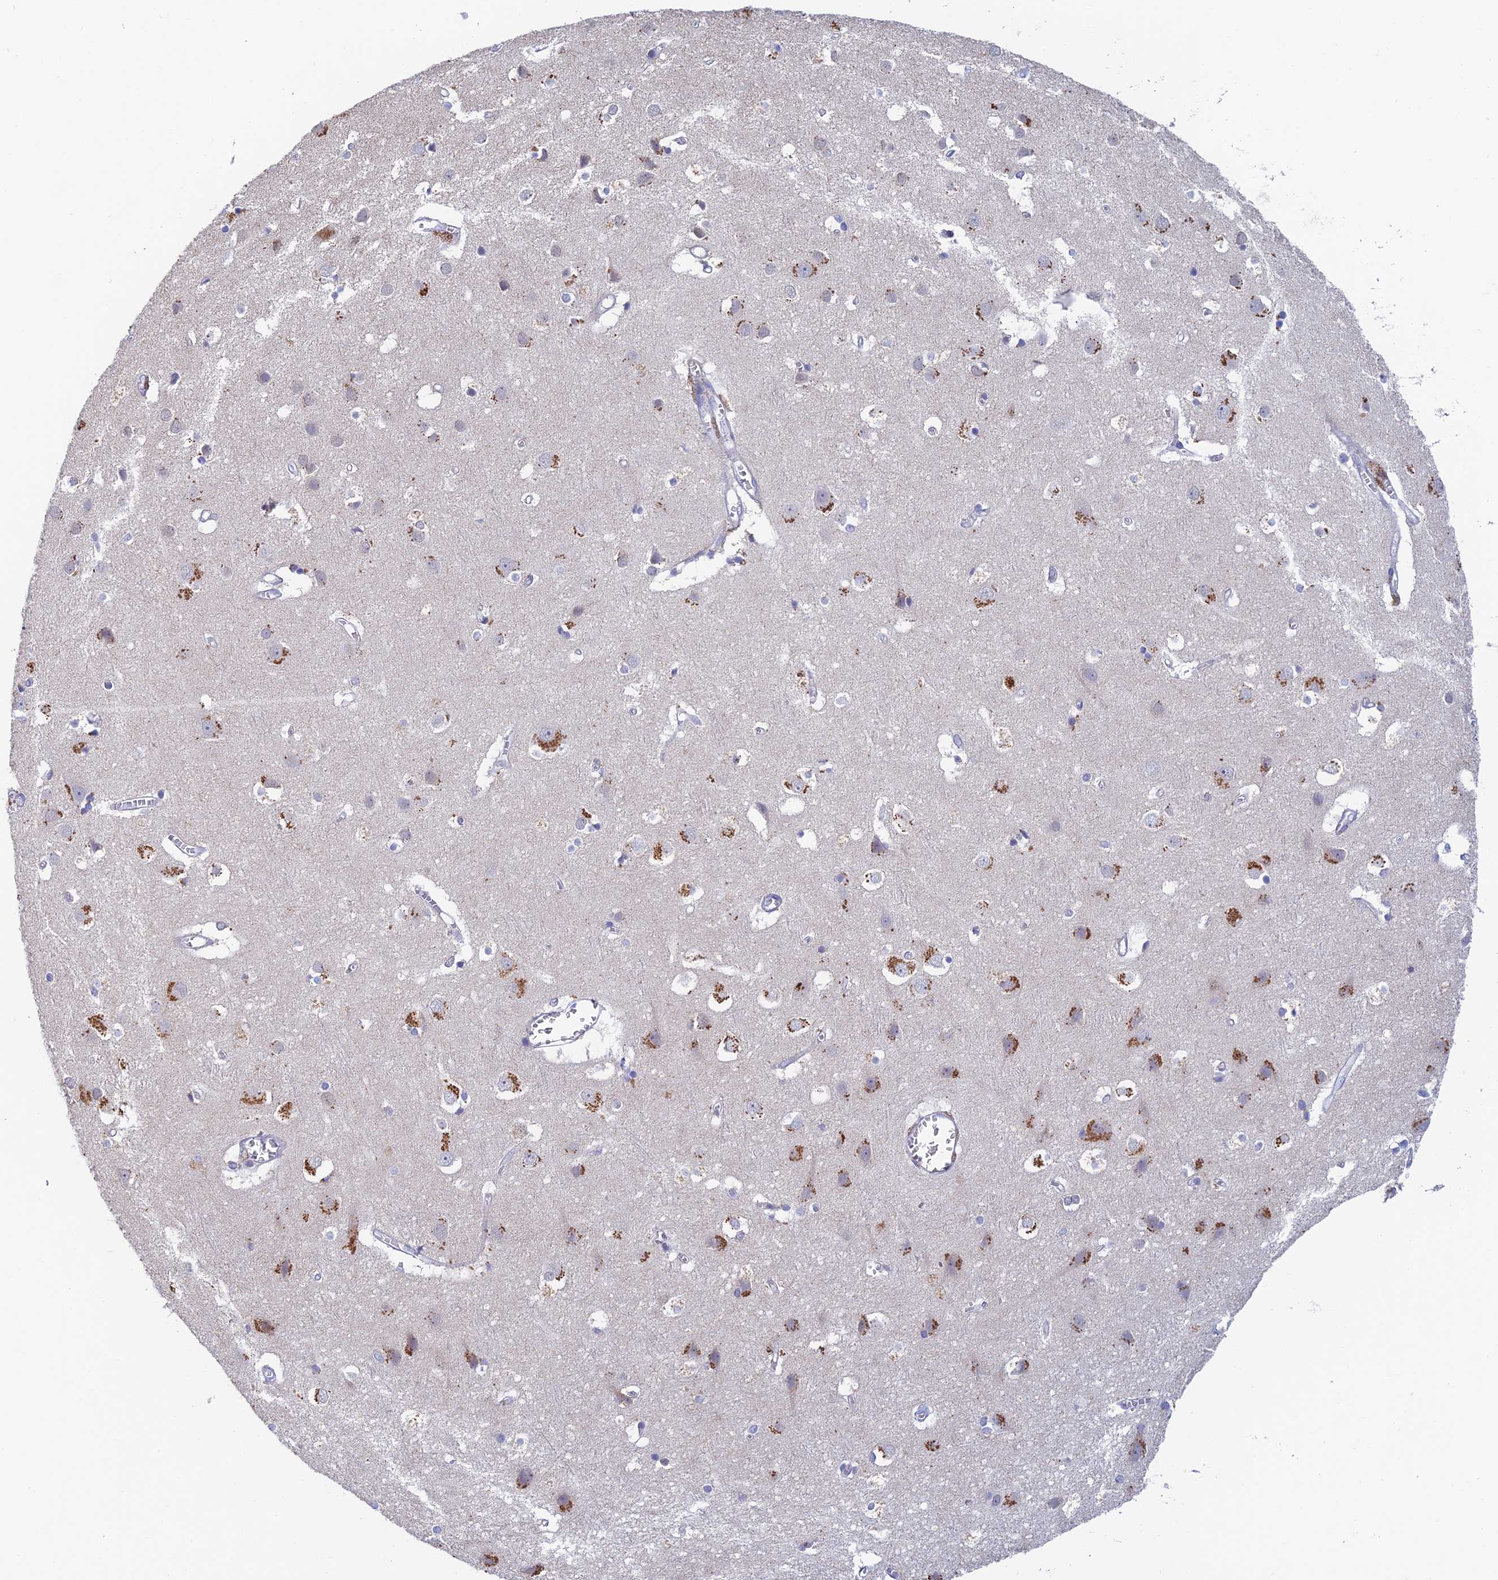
{"staining": {"intensity": "negative", "quantity": "none", "location": "none"}, "tissue": "cerebral cortex", "cell_type": "Endothelial cells", "image_type": "normal", "snomed": [{"axis": "morphology", "description": "Normal tissue, NOS"}, {"axis": "topography", "description": "Cerebral cortex"}], "caption": "Immunohistochemical staining of unremarkable human cerebral cortex reveals no significant positivity in endothelial cells. (DAB (3,3'-diaminobenzidine) immunohistochemistry (IHC), high magnification).", "gene": "REXO5", "patient": {"sex": "male", "age": 54}}